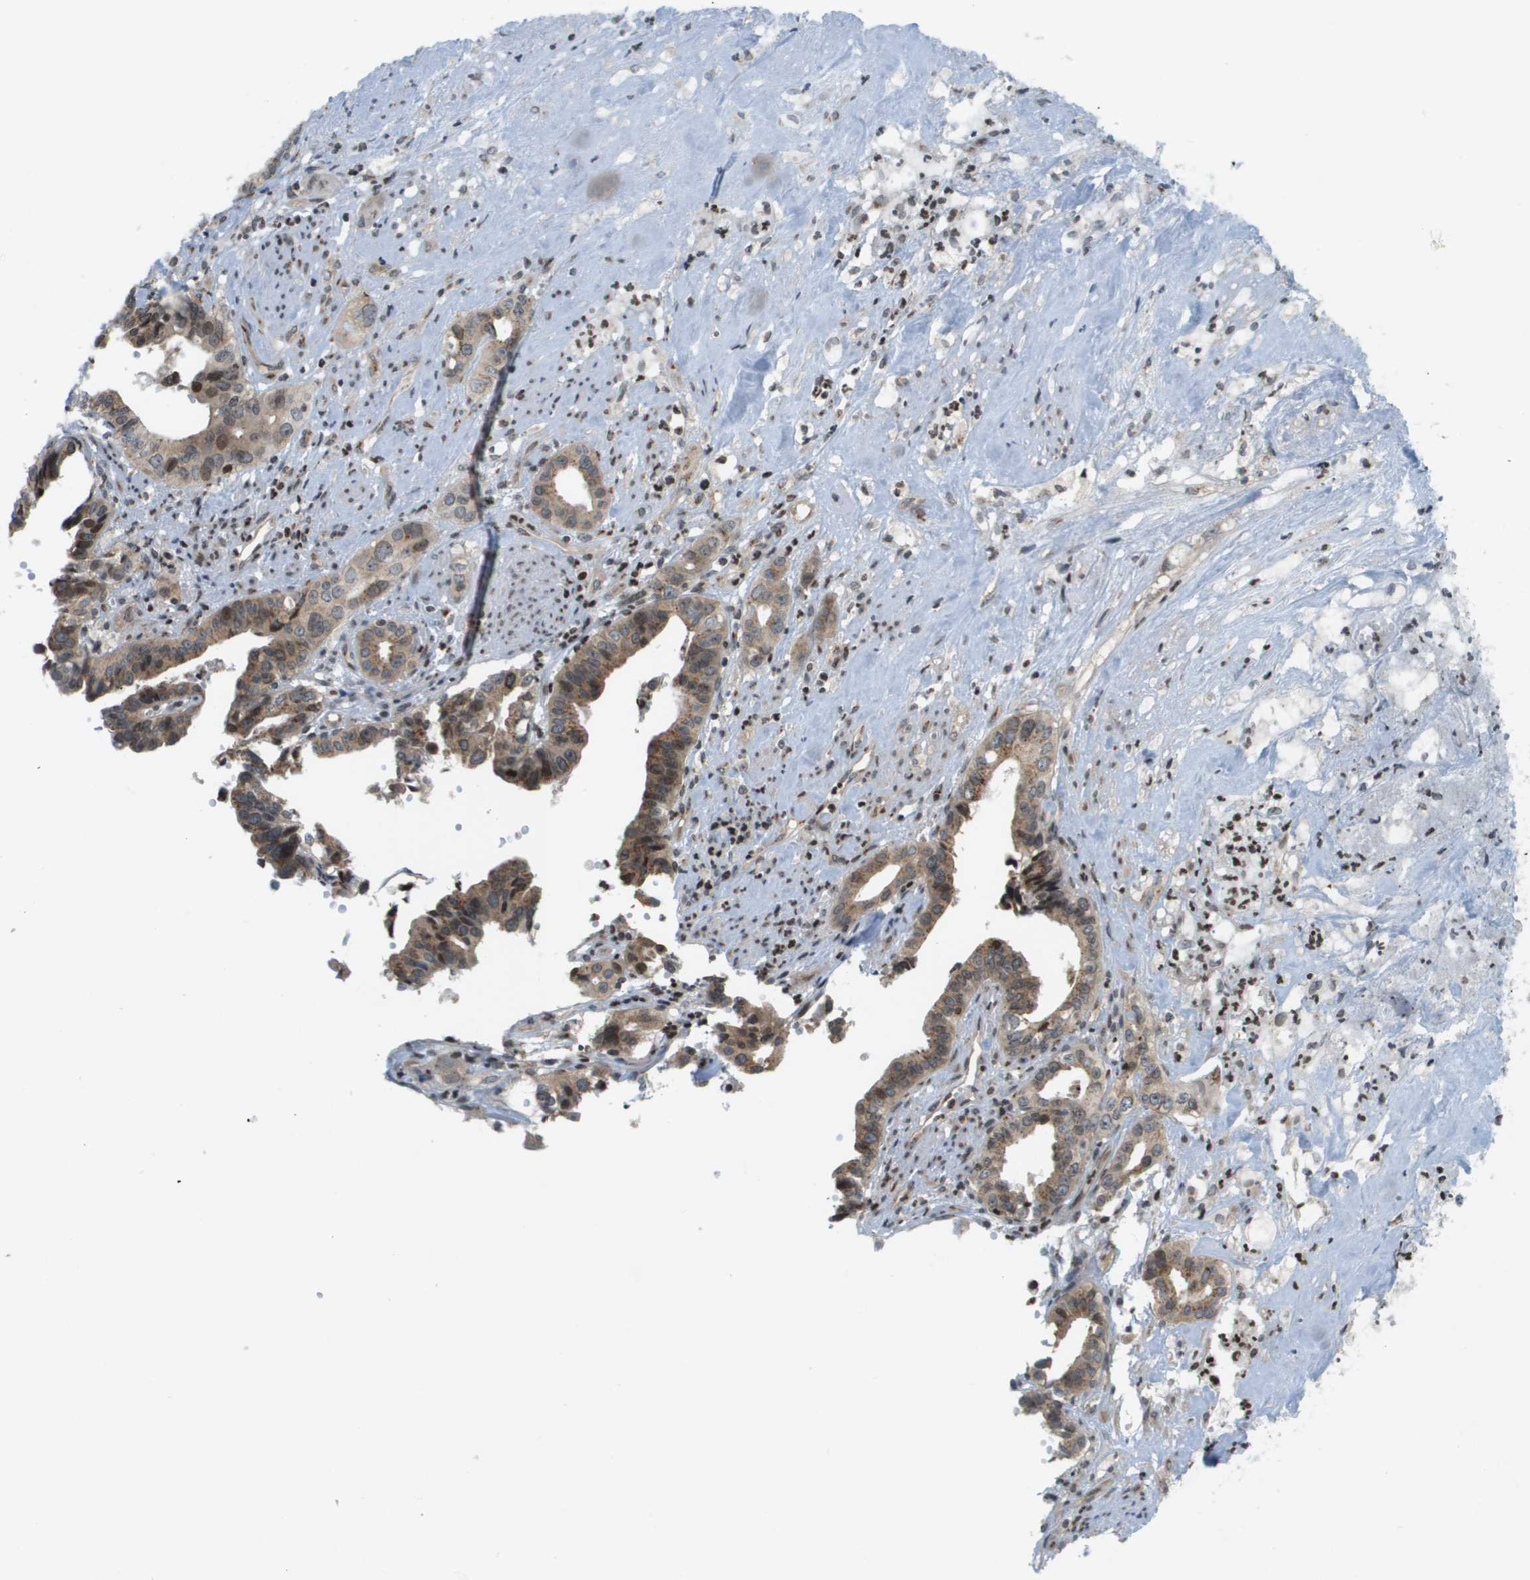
{"staining": {"intensity": "moderate", "quantity": "25%-75%", "location": "cytoplasmic/membranous,nuclear"}, "tissue": "liver cancer", "cell_type": "Tumor cells", "image_type": "cancer", "snomed": [{"axis": "morphology", "description": "Cholangiocarcinoma"}, {"axis": "topography", "description": "Liver"}], "caption": "Immunohistochemical staining of cholangiocarcinoma (liver) exhibits medium levels of moderate cytoplasmic/membranous and nuclear staining in about 25%-75% of tumor cells.", "gene": "EVC", "patient": {"sex": "female", "age": 61}}